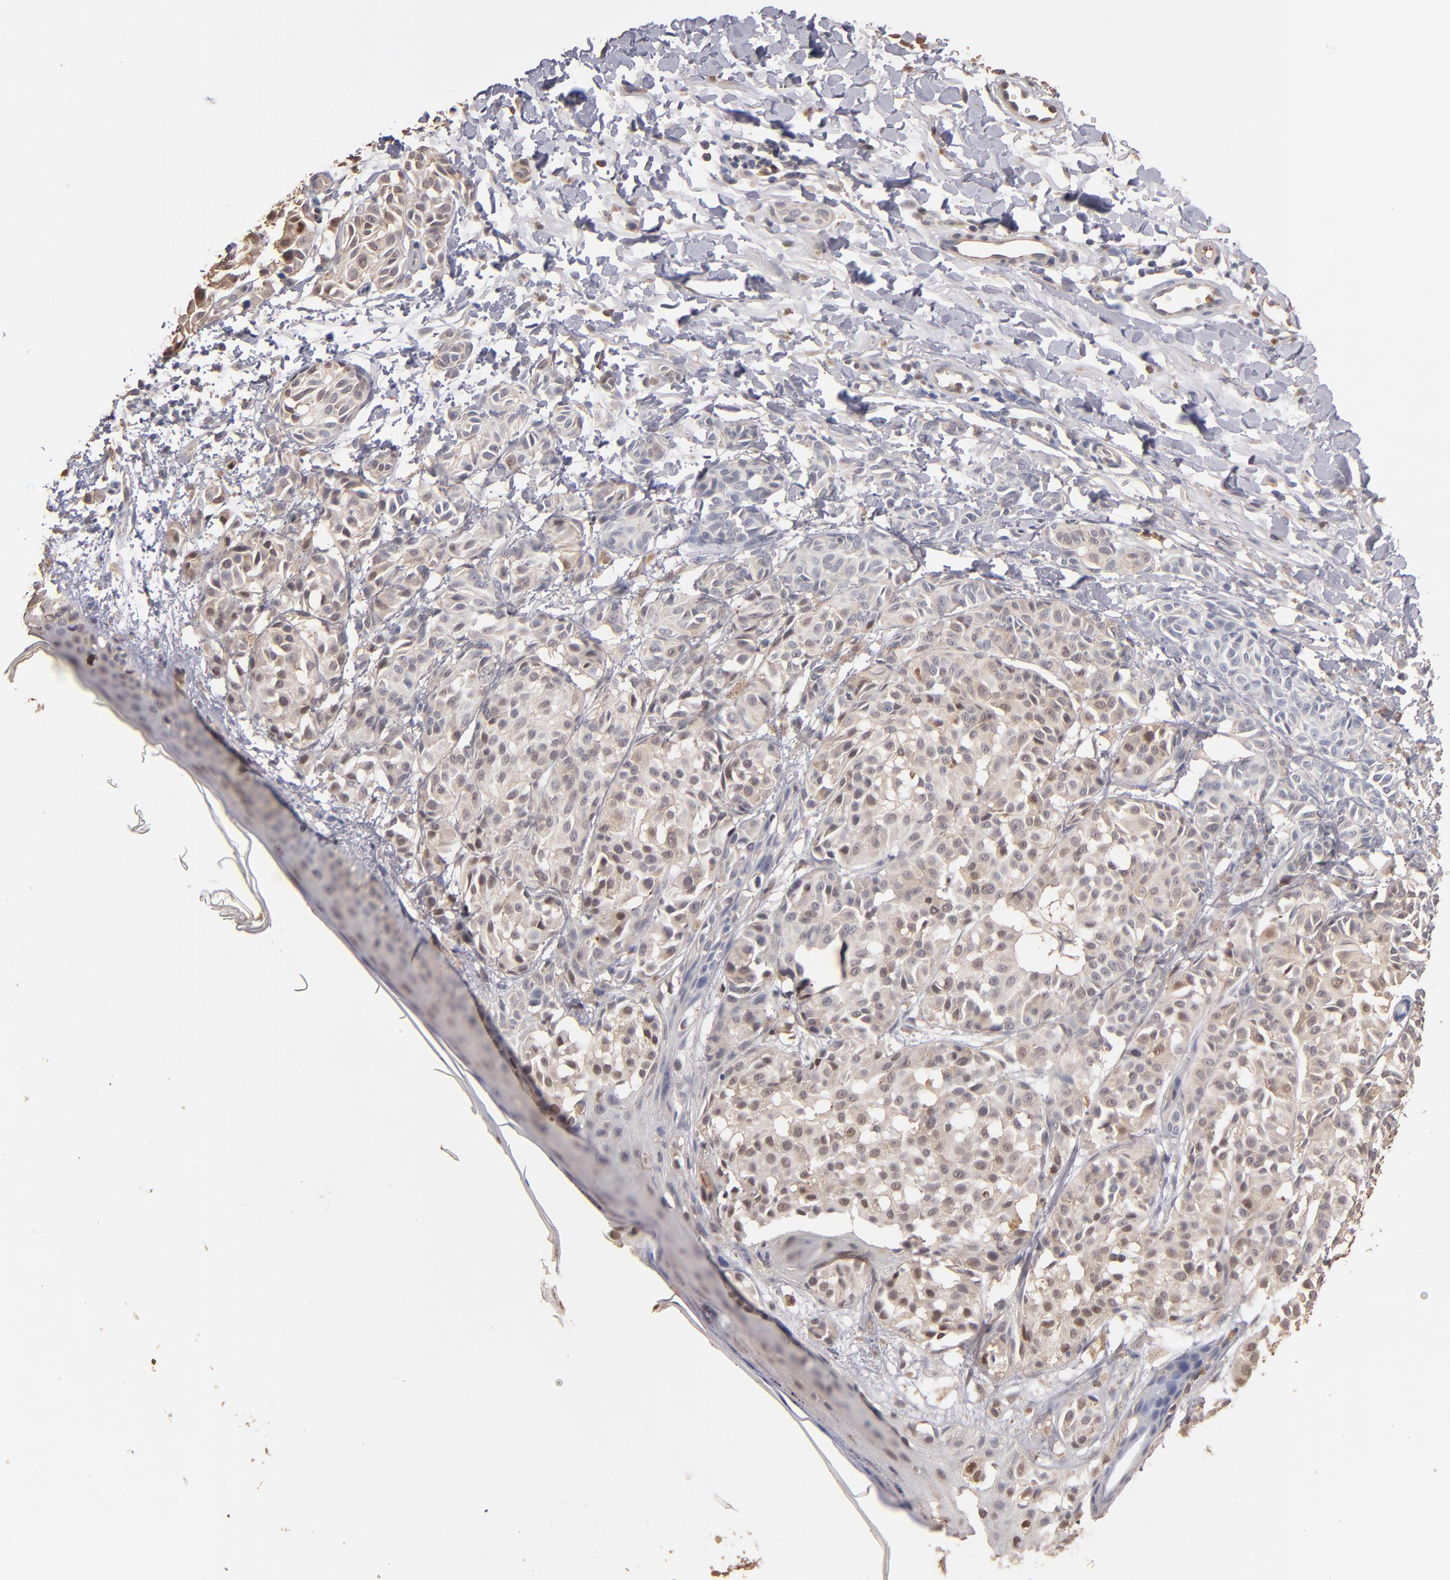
{"staining": {"intensity": "moderate", "quantity": "25%-75%", "location": "cytoplasmic/membranous,nuclear"}, "tissue": "melanoma", "cell_type": "Tumor cells", "image_type": "cancer", "snomed": [{"axis": "morphology", "description": "Malignant melanoma, NOS"}, {"axis": "topography", "description": "Skin"}], "caption": "Protein analysis of malignant melanoma tissue exhibits moderate cytoplasmic/membranous and nuclear positivity in approximately 25%-75% of tumor cells. (DAB (3,3'-diaminobenzidine) = brown stain, brightfield microscopy at high magnification).", "gene": "RO60", "patient": {"sex": "male", "age": 76}}